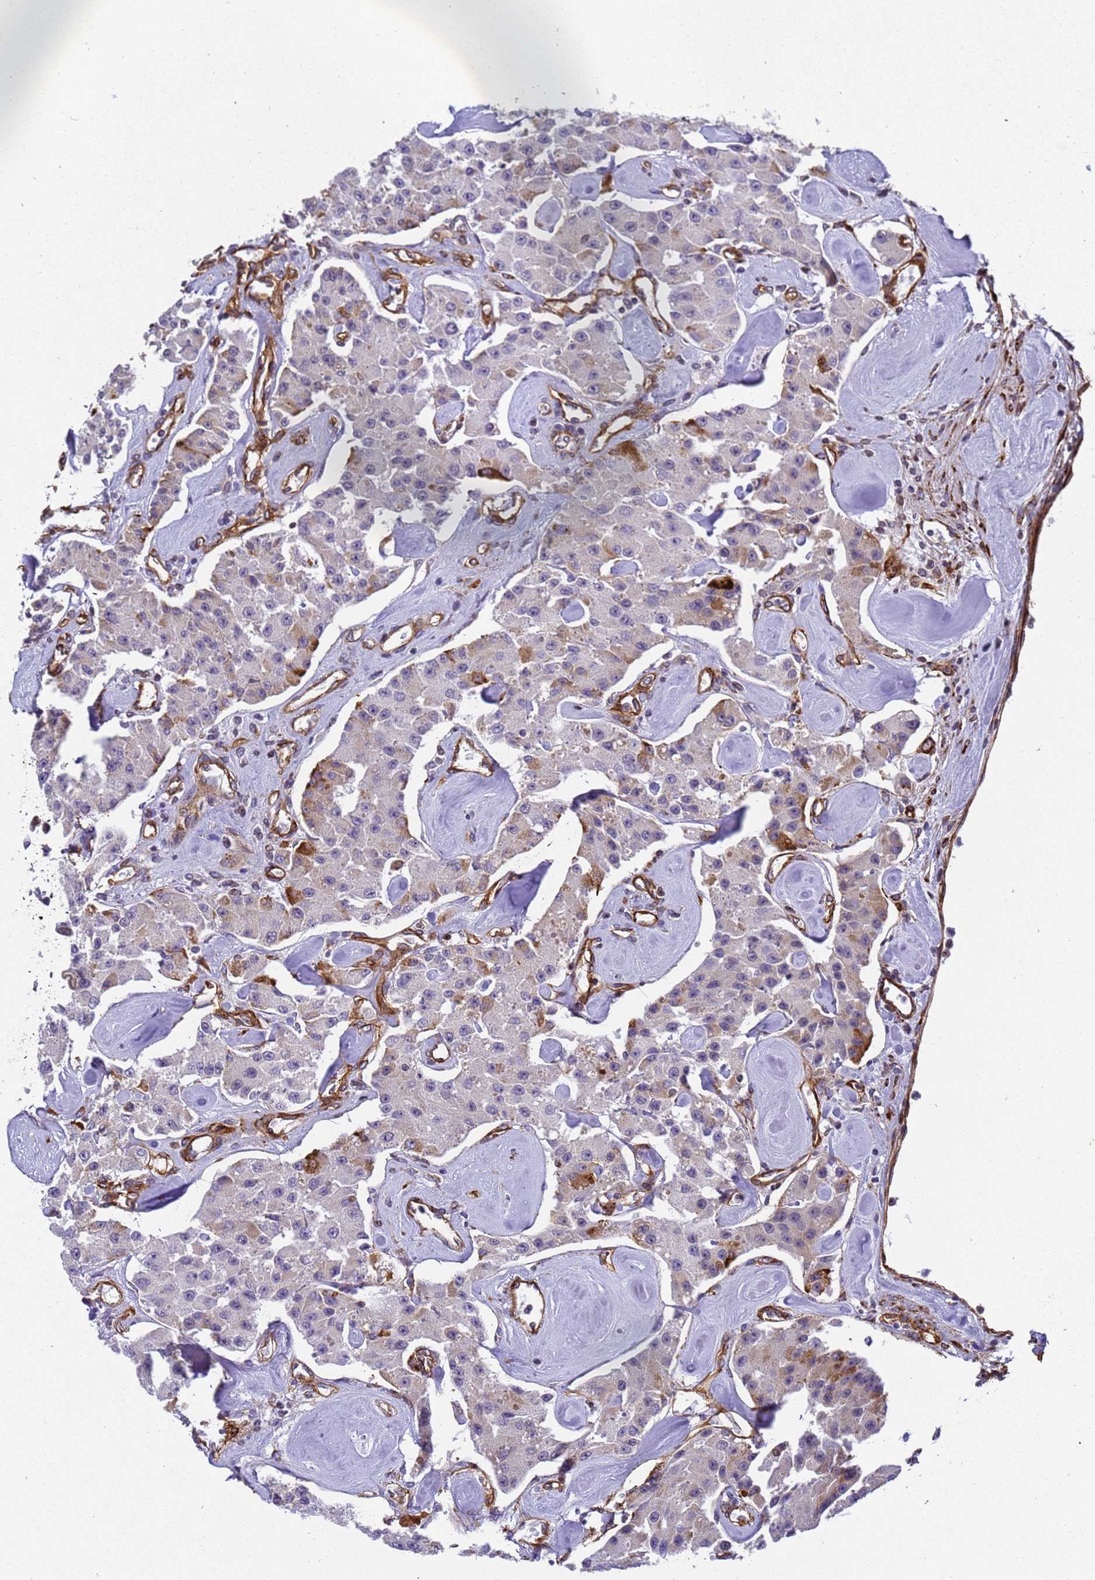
{"staining": {"intensity": "moderate", "quantity": "<25%", "location": "cytoplasmic/membranous"}, "tissue": "carcinoid", "cell_type": "Tumor cells", "image_type": "cancer", "snomed": [{"axis": "morphology", "description": "Carcinoid, malignant, NOS"}, {"axis": "topography", "description": "Pancreas"}], "caption": "This is an image of immunohistochemistry (IHC) staining of malignant carcinoid, which shows moderate staining in the cytoplasmic/membranous of tumor cells.", "gene": "IGFBP7", "patient": {"sex": "male", "age": 41}}